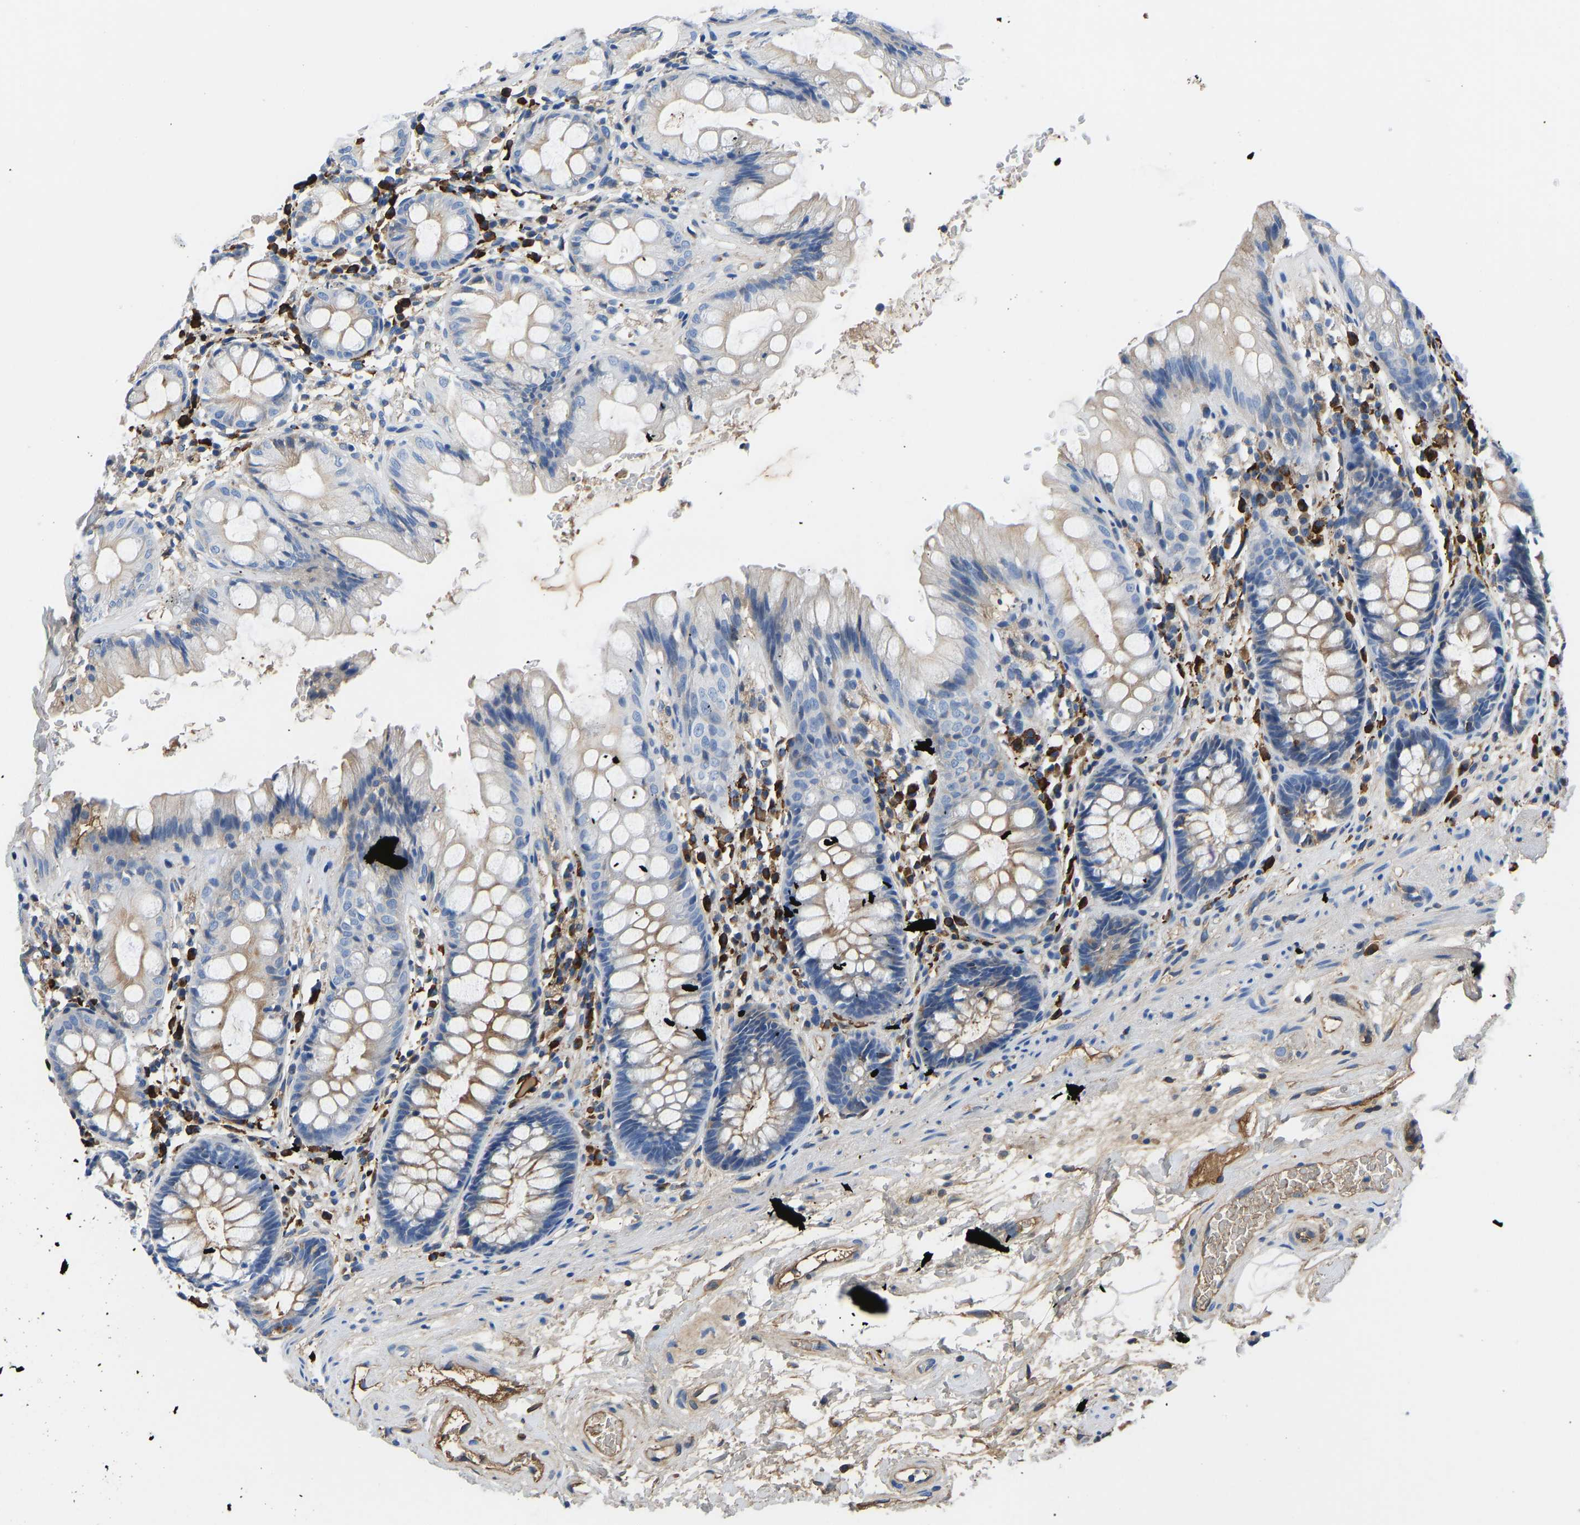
{"staining": {"intensity": "weak", "quantity": "25%-75%", "location": "cytoplasmic/membranous"}, "tissue": "rectum", "cell_type": "Glandular cells", "image_type": "normal", "snomed": [{"axis": "morphology", "description": "Normal tissue, NOS"}, {"axis": "topography", "description": "Rectum"}], "caption": "Immunohistochemical staining of benign rectum shows weak cytoplasmic/membranous protein expression in approximately 25%-75% of glandular cells.", "gene": "HSPG2", "patient": {"sex": "male", "age": 64}}